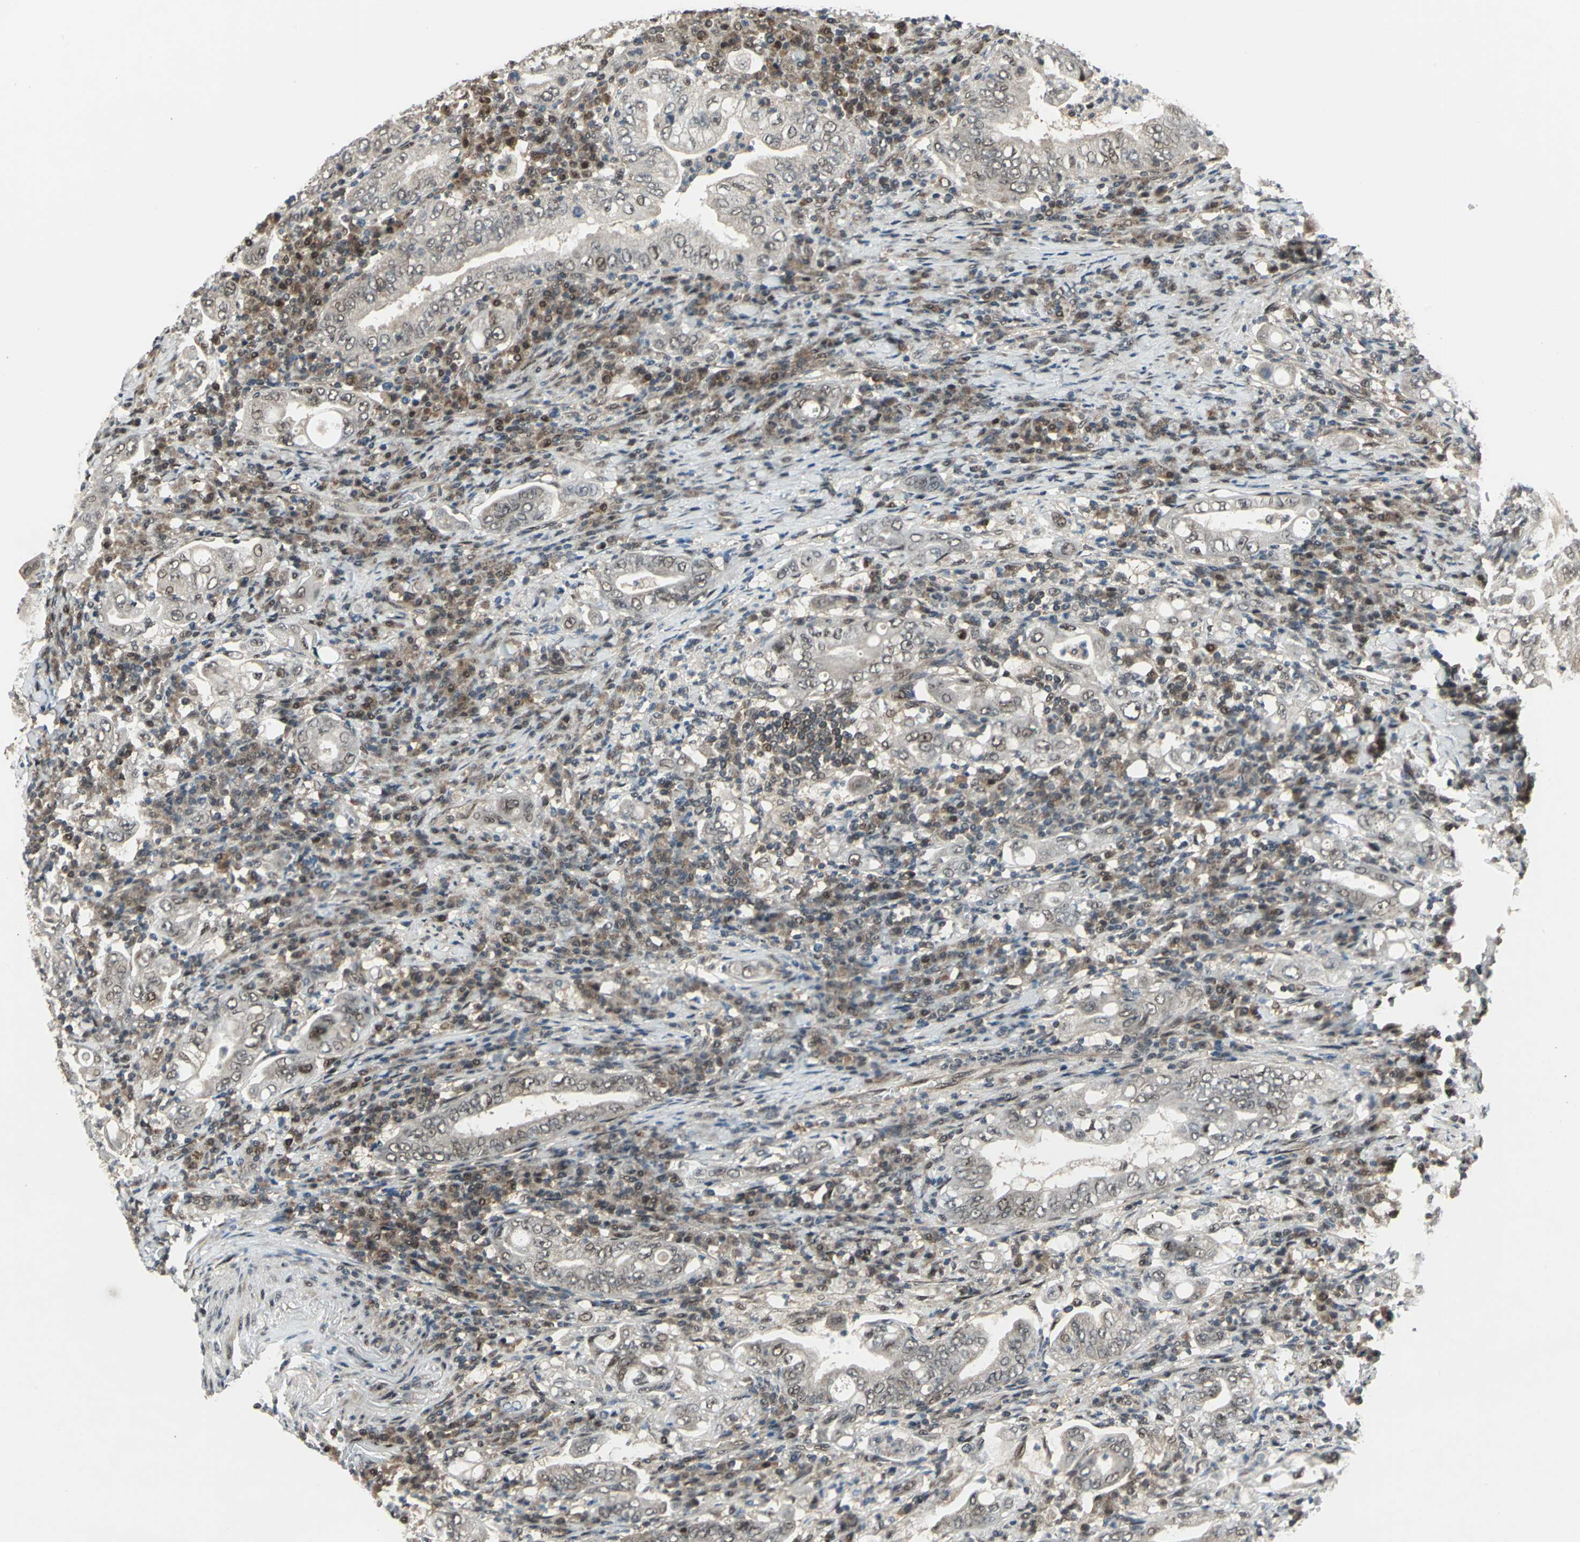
{"staining": {"intensity": "weak", "quantity": "25%-75%", "location": "cytoplasmic/membranous,nuclear"}, "tissue": "stomach cancer", "cell_type": "Tumor cells", "image_type": "cancer", "snomed": [{"axis": "morphology", "description": "Normal tissue, NOS"}, {"axis": "morphology", "description": "Adenocarcinoma, NOS"}, {"axis": "topography", "description": "Esophagus"}, {"axis": "topography", "description": "Stomach, upper"}, {"axis": "topography", "description": "Peripheral nerve tissue"}], "caption": "Stomach adenocarcinoma stained with DAB (3,3'-diaminobenzidine) IHC exhibits low levels of weak cytoplasmic/membranous and nuclear positivity in approximately 25%-75% of tumor cells.", "gene": "COPS5", "patient": {"sex": "male", "age": 62}}